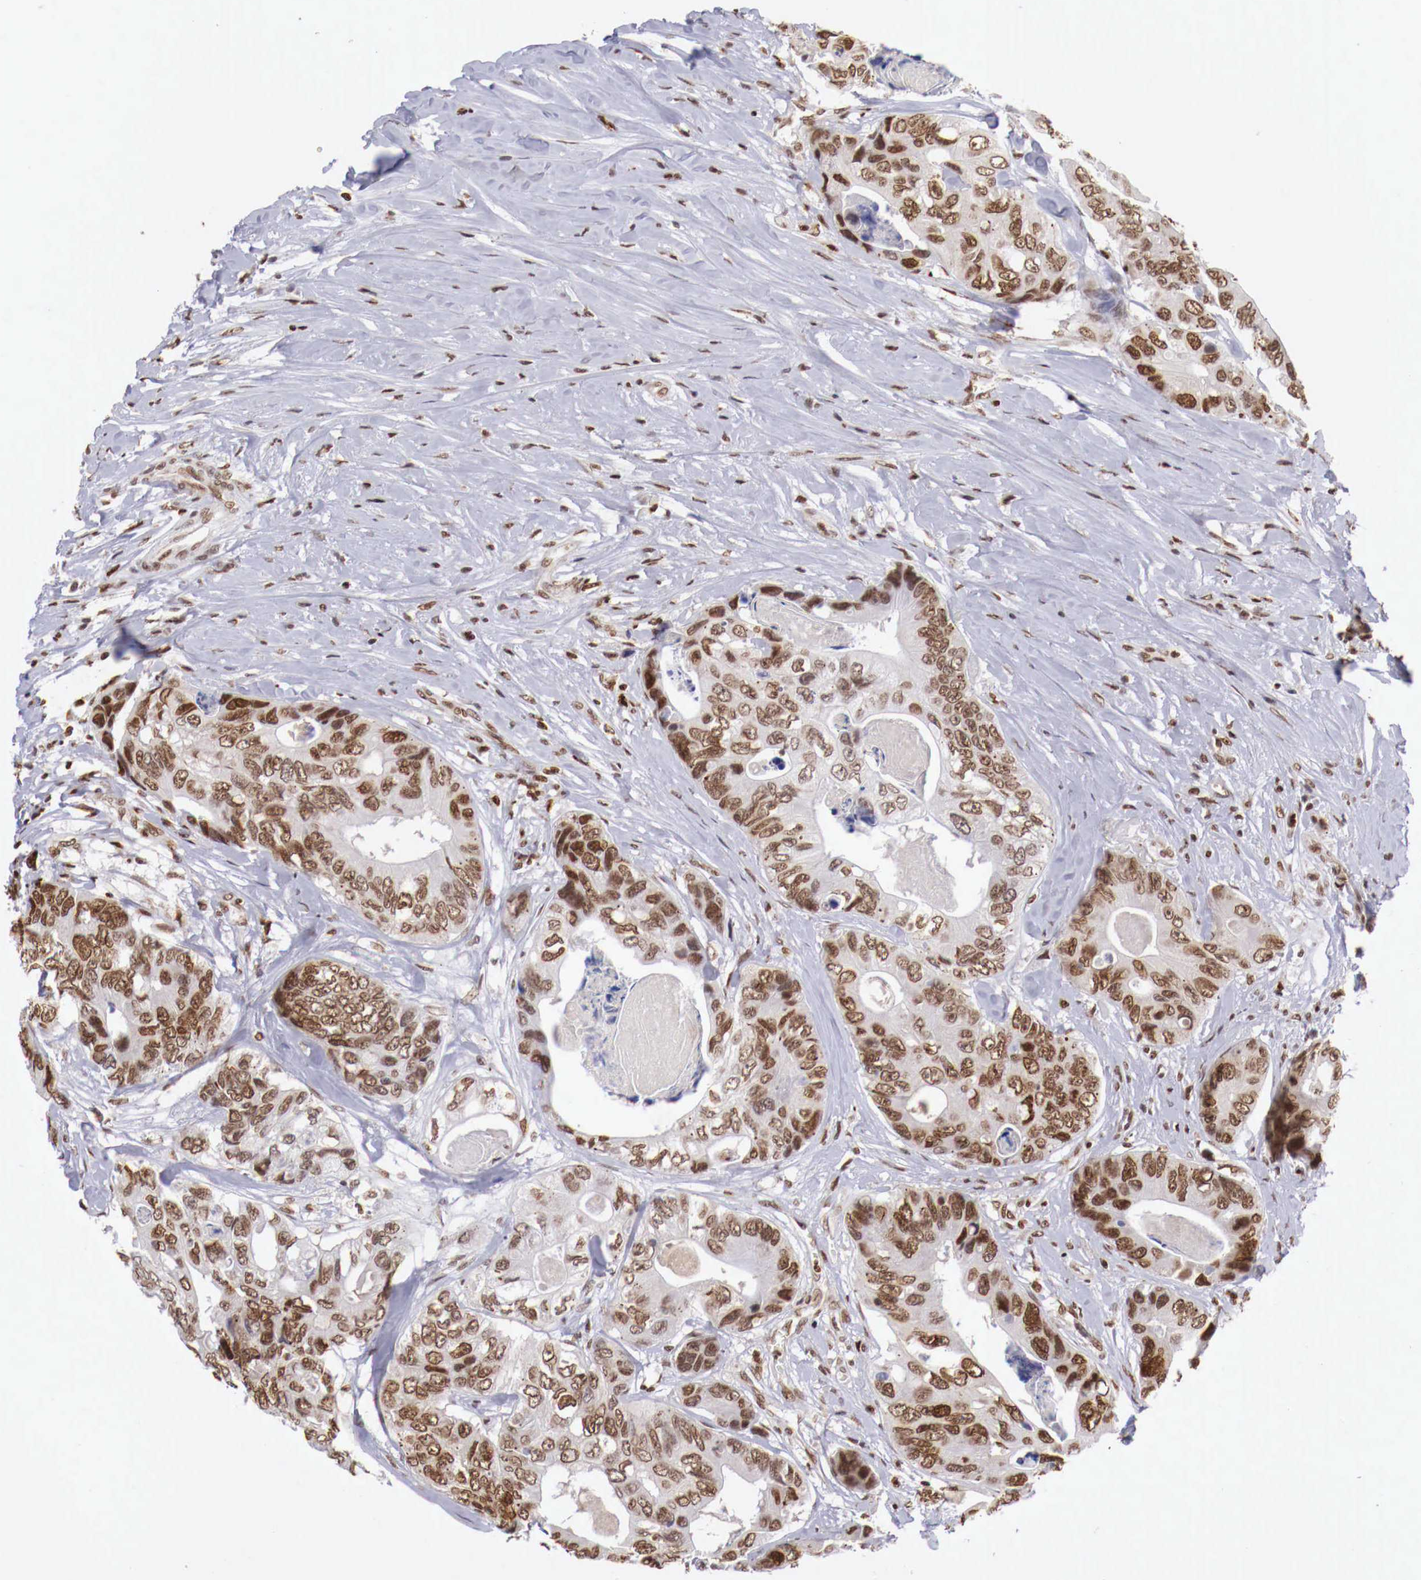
{"staining": {"intensity": "moderate", "quantity": ">75%", "location": "nuclear"}, "tissue": "colorectal cancer", "cell_type": "Tumor cells", "image_type": "cancer", "snomed": [{"axis": "morphology", "description": "Adenocarcinoma, NOS"}, {"axis": "topography", "description": "Colon"}], "caption": "Immunohistochemical staining of colorectal cancer (adenocarcinoma) shows medium levels of moderate nuclear protein expression in approximately >75% of tumor cells.", "gene": "MAX", "patient": {"sex": "female", "age": 86}}